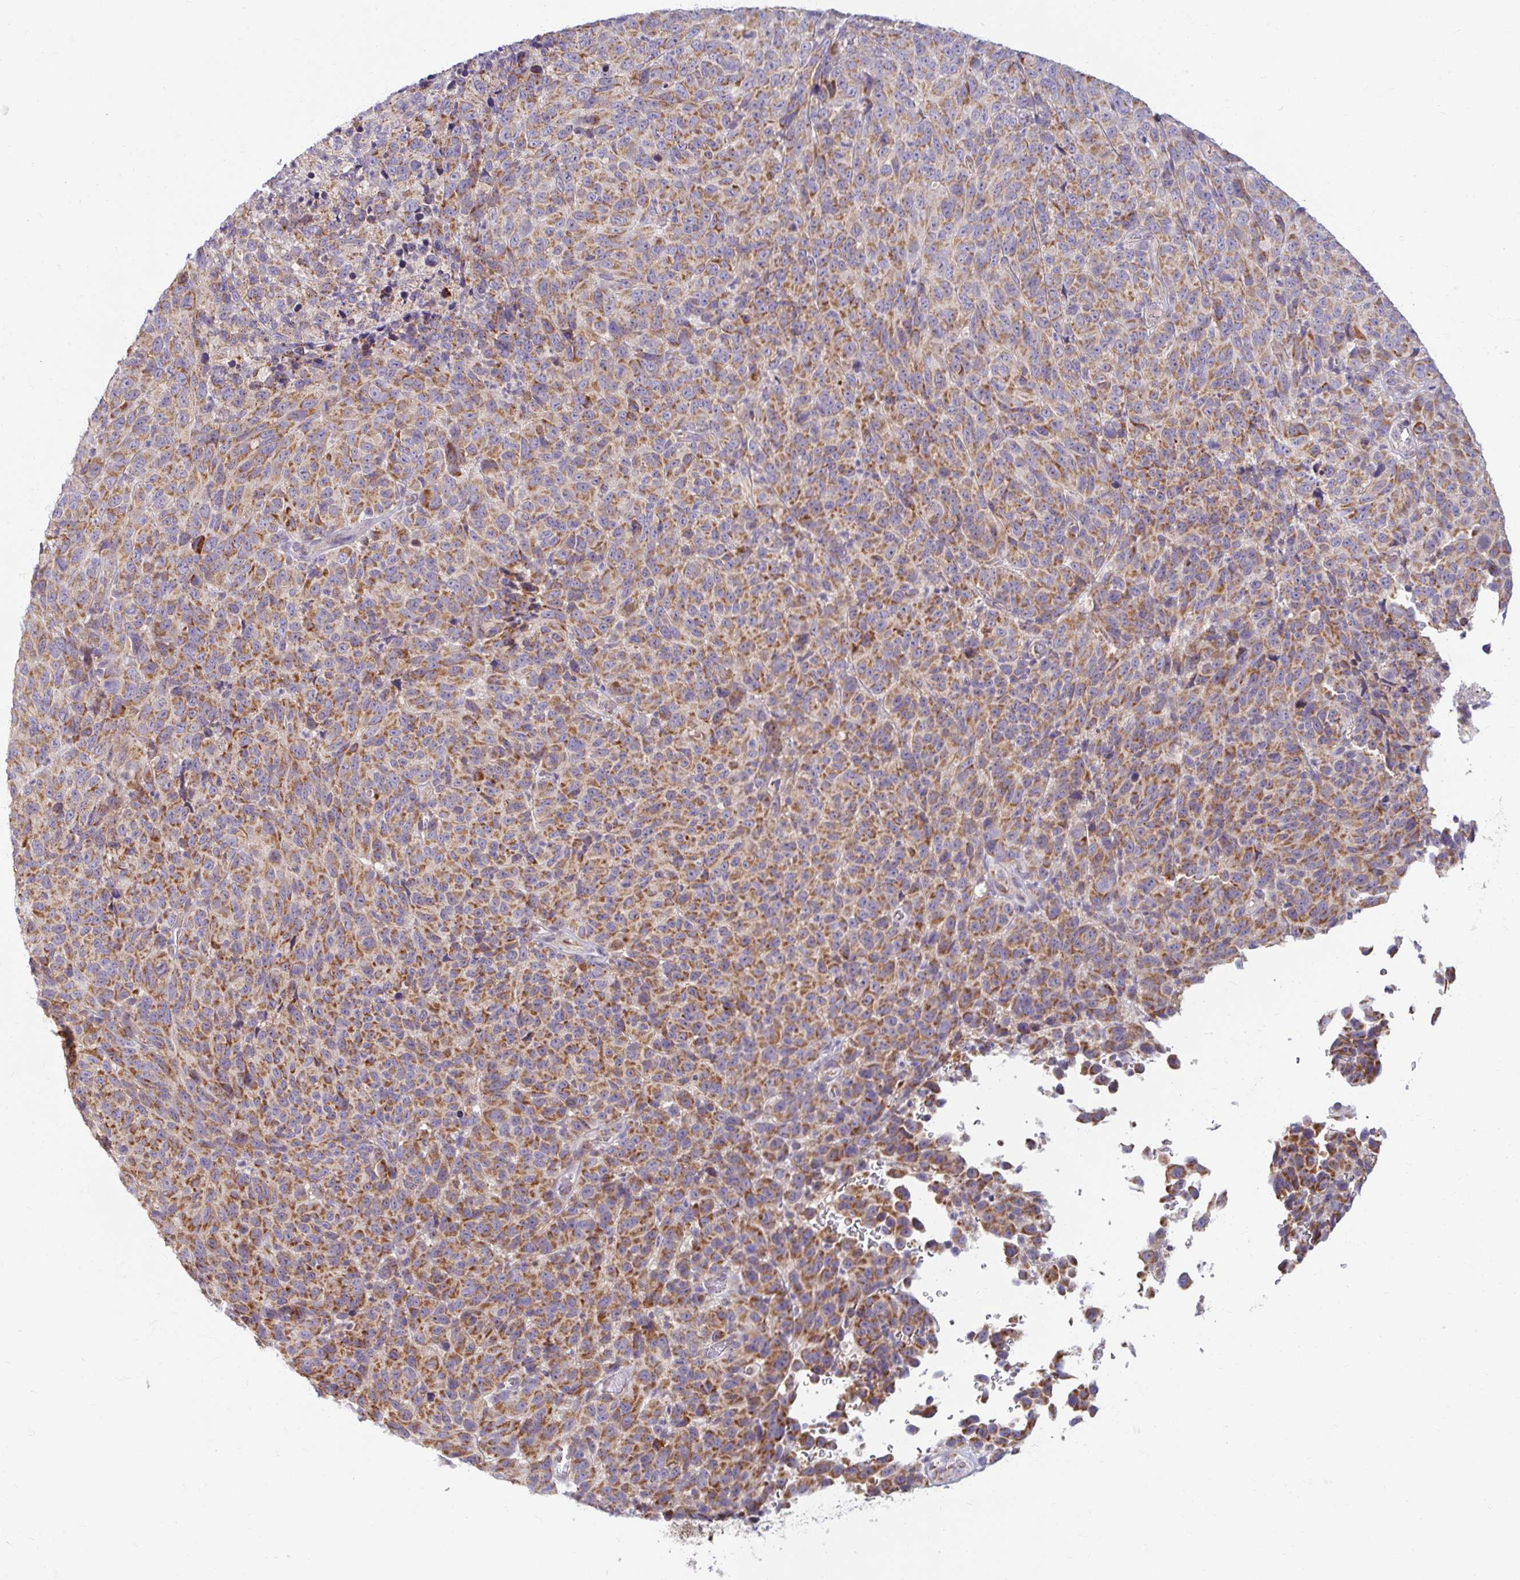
{"staining": {"intensity": "moderate", "quantity": ">75%", "location": "cytoplasmic/membranous"}, "tissue": "melanoma", "cell_type": "Tumor cells", "image_type": "cancer", "snomed": [{"axis": "morphology", "description": "Malignant melanoma, NOS"}, {"axis": "topography", "description": "Skin"}], "caption": "Human malignant melanoma stained for a protein (brown) shows moderate cytoplasmic/membranous positive expression in approximately >75% of tumor cells.", "gene": "SKP2", "patient": {"sex": "male", "age": 85}}